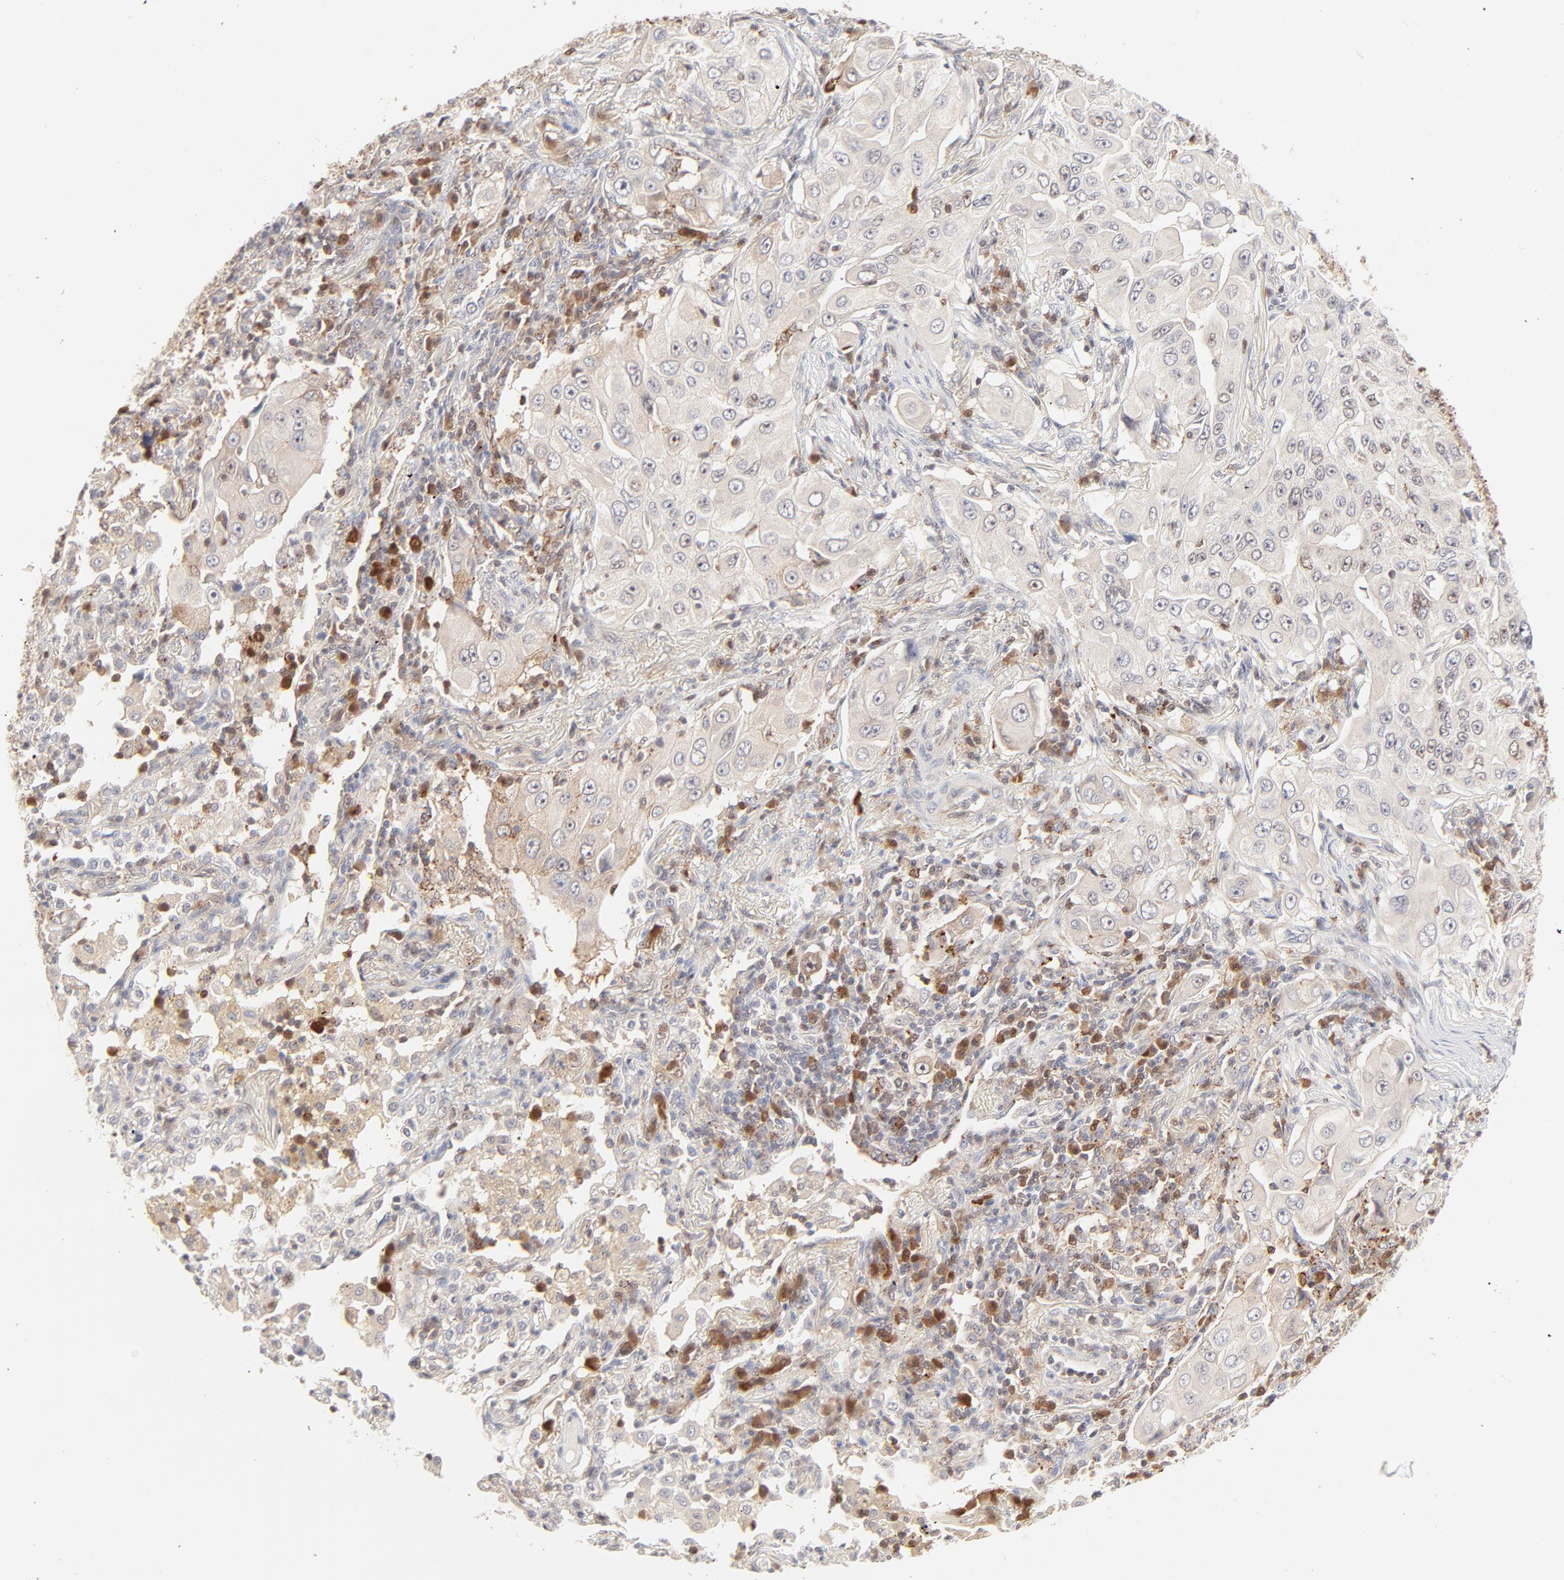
{"staining": {"intensity": "negative", "quantity": "none", "location": "none"}, "tissue": "lung cancer", "cell_type": "Tumor cells", "image_type": "cancer", "snomed": [{"axis": "morphology", "description": "Adenocarcinoma, NOS"}, {"axis": "topography", "description": "Lung"}], "caption": "High power microscopy photomicrograph of an immunohistochemistry image of lung cancer, revealing no significant expression in tumor cells. (DAB (3,3'-diaminobenzidine) immunohistochemistry with hematoxylin counter stain).", "gene": "CDK6", "patient": {"sex": "male", "age": 84}}